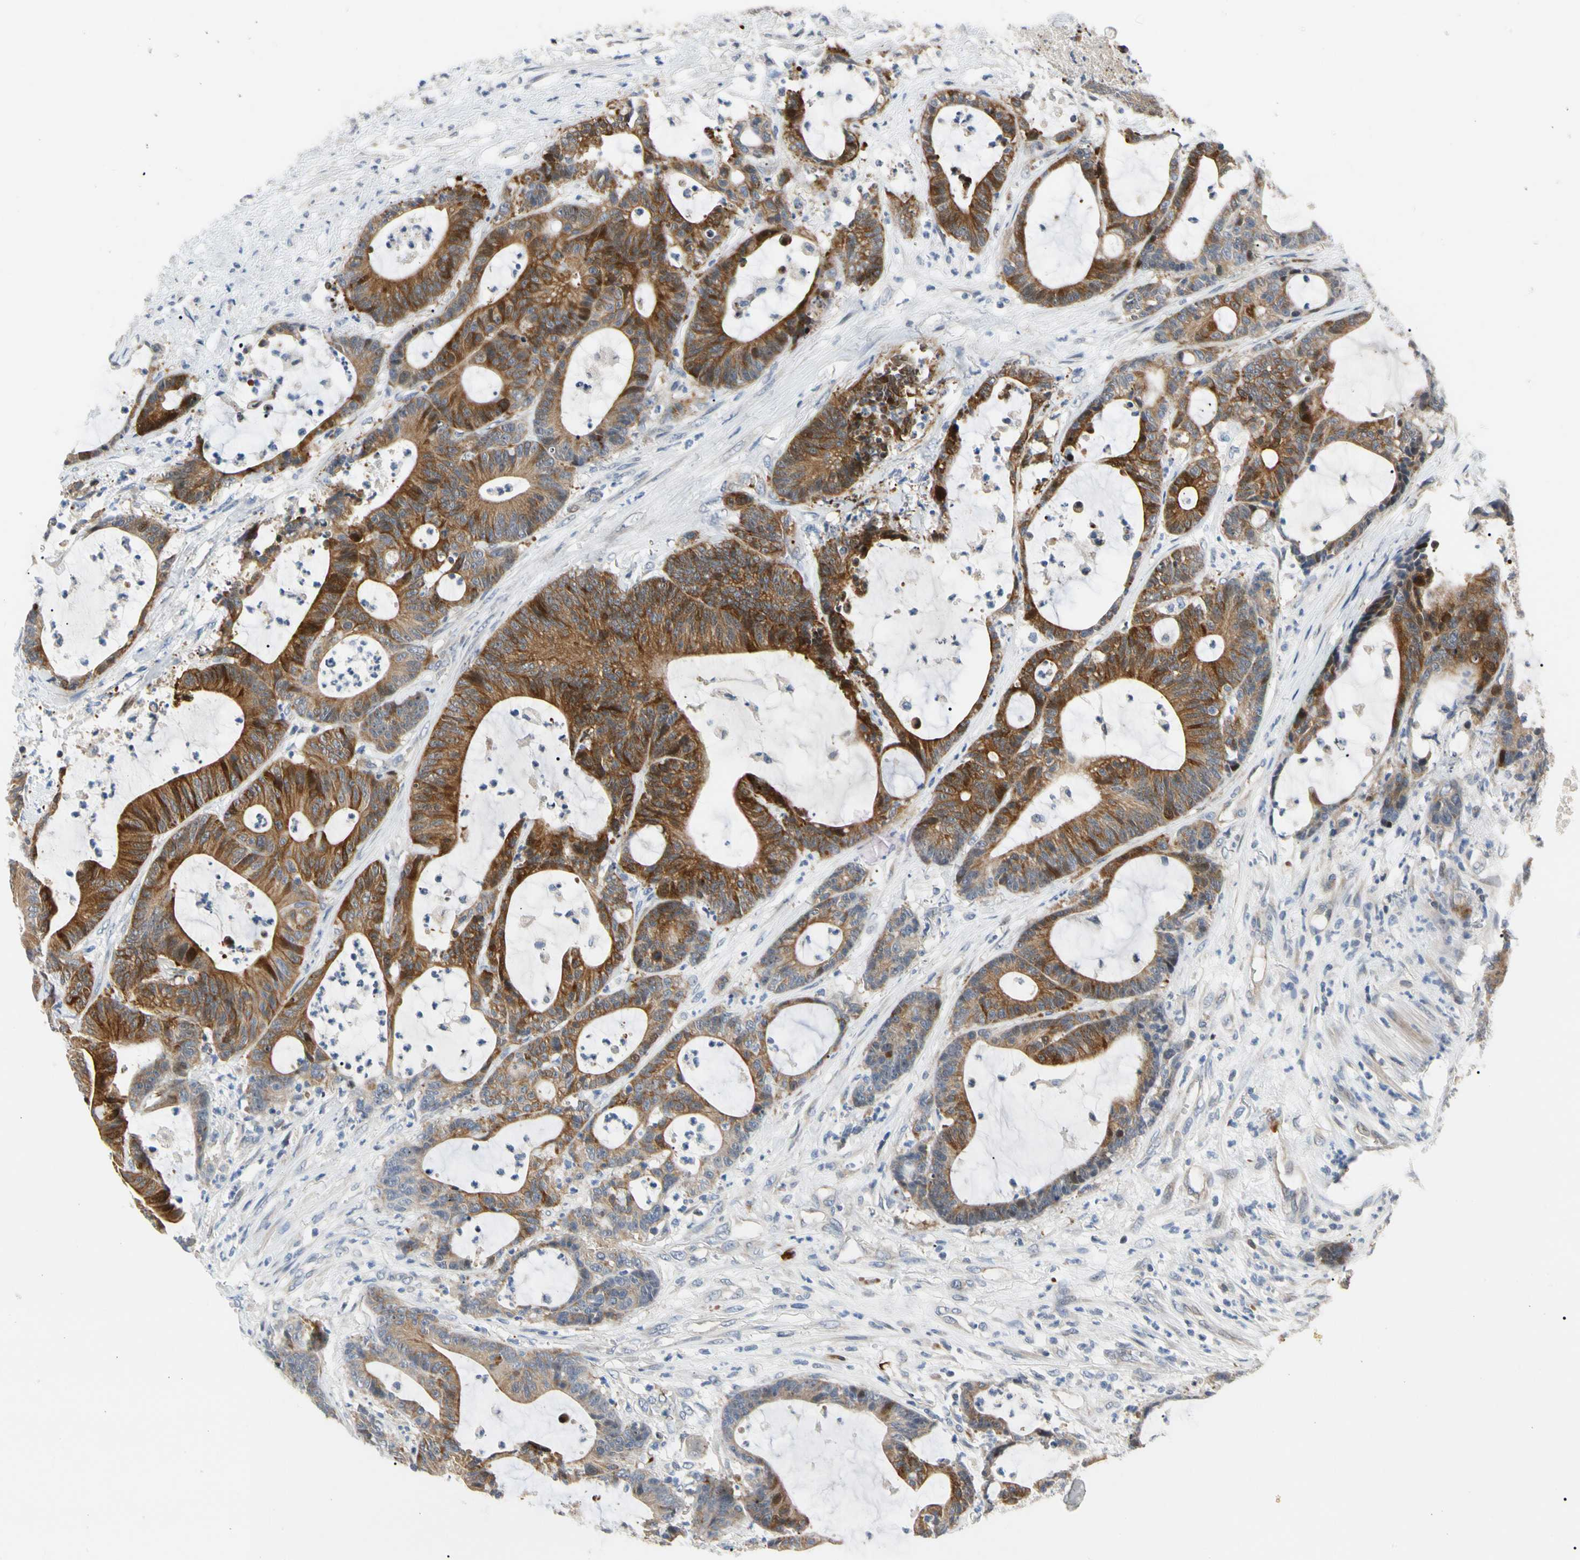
{"staining": {"intensity": "strong", "quantity": ">75%", "location": "cytoplasmic/membranous"}, "tissue": "colorectal cancer", "cell_type": "Tumor cells", "image_type": "cancer", "snomed": [{"axis": "morphology", "description": "Adenocarcinoma, NOS"}, {"axis": "topography", "description": "Colon"}], "caption": "Tumor cells demonstrate high levels of strong cytoplasmic/membranous staining in approximately >75% of cells in colorectal adenocarcinoma.", "gene": "HMGCR", "patient": {"sex": "female", "age": 84}}